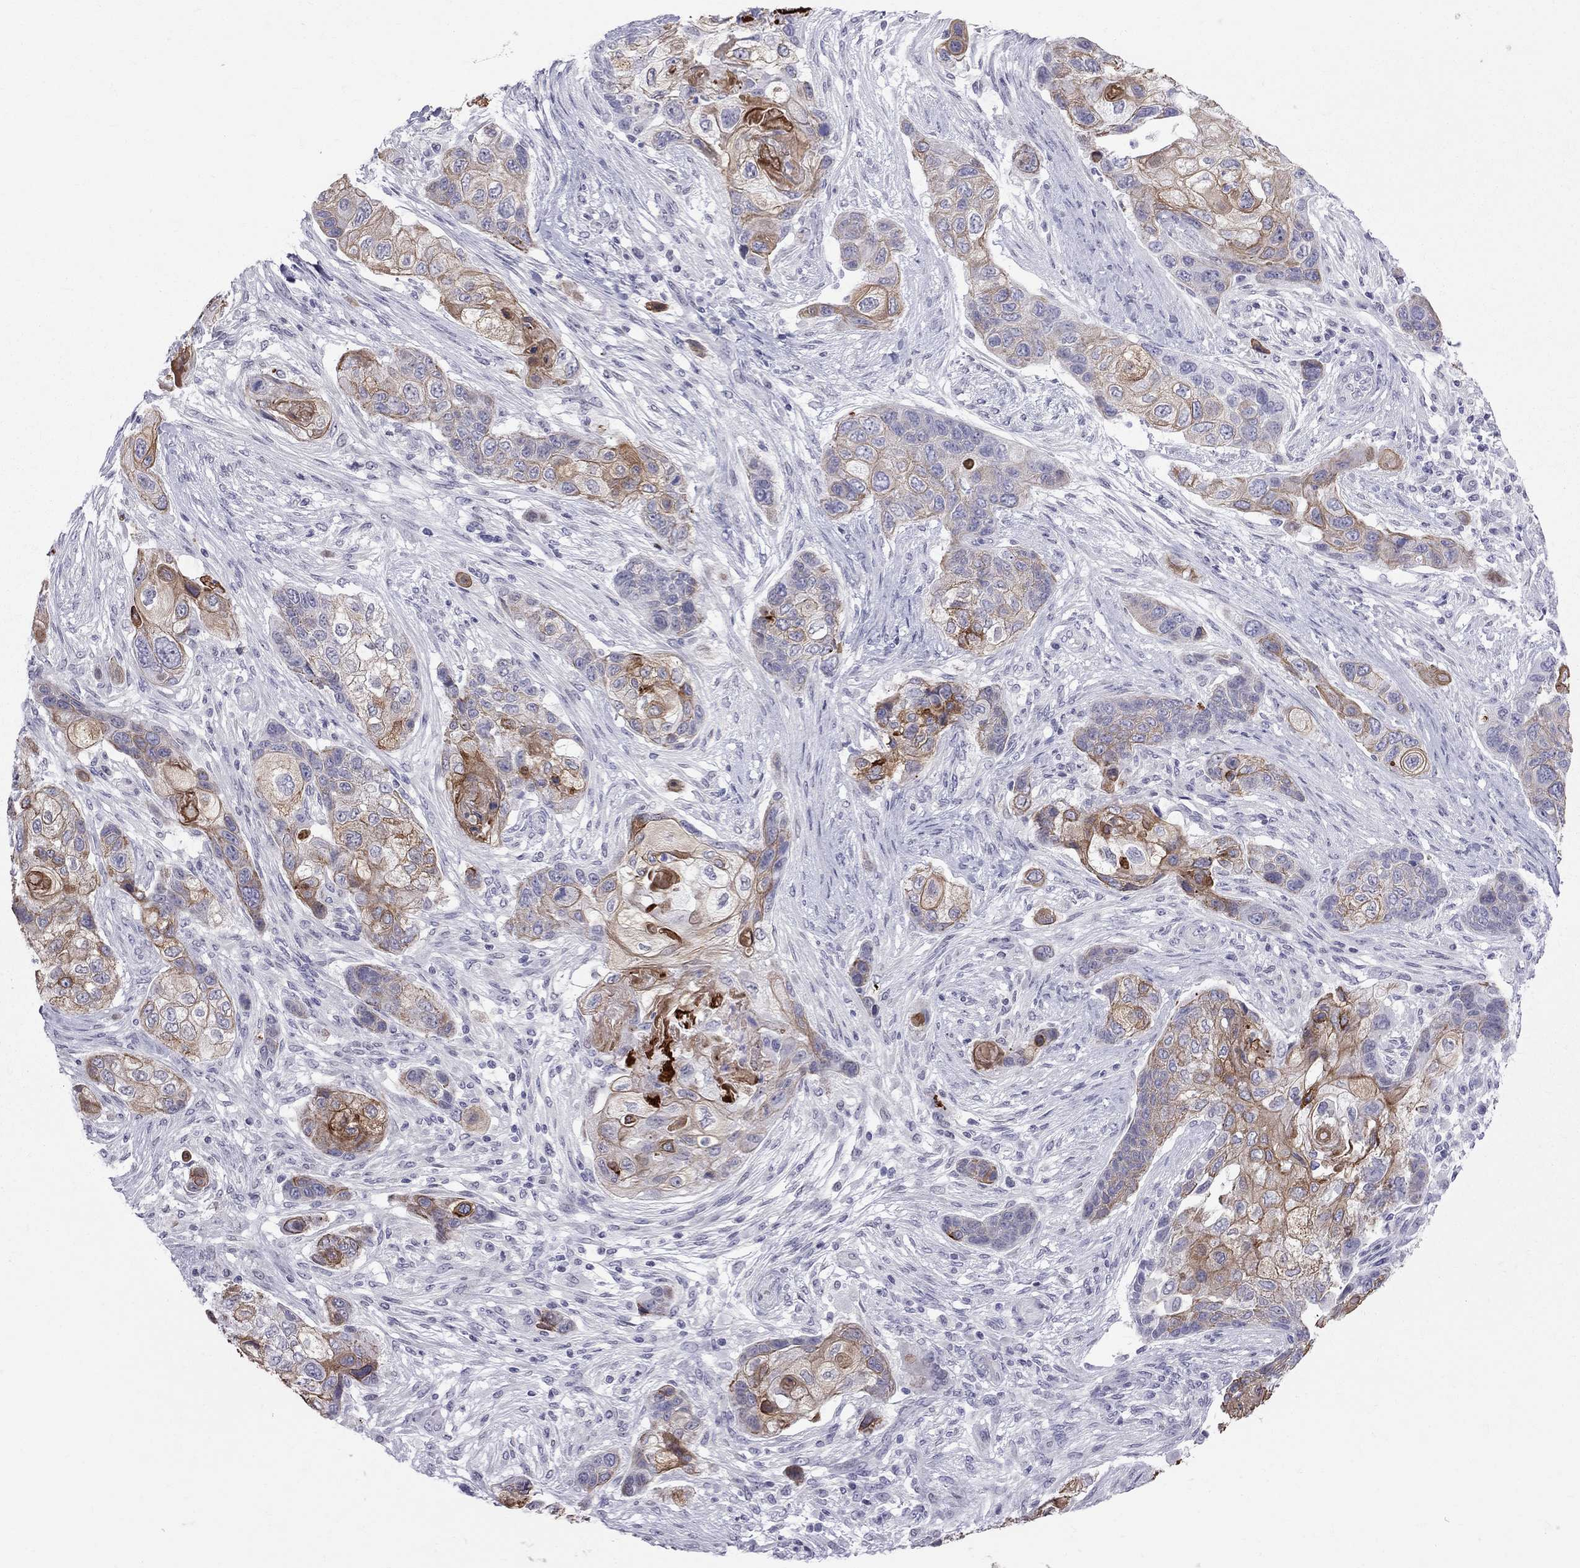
{"staining": {"intensity": "strong", "quantity": "25%-75%", "location": "cytoplasmic/membranous"}, "tissue": "lung cancer", "cell_type": "Tumor cells", "image_type": "cancer", "snomed": [{"axis": "morphology", "description": "Squamous cell carcinoma, NOS"}, {"axis": "topography", "description": "Lung"}], "caption": "An immunohistochemistry micrograph of tumor tissue is shown. Protein staining in brown shows strong cytoplasmic/membranous positivity in squamous cell carcinoma (lung) within tumor cells. (brown staining indicates protein expression, while blue staining denotes nuclei).", "gene": "MUC15", "patient": {"sex": "male", "age": 69}}